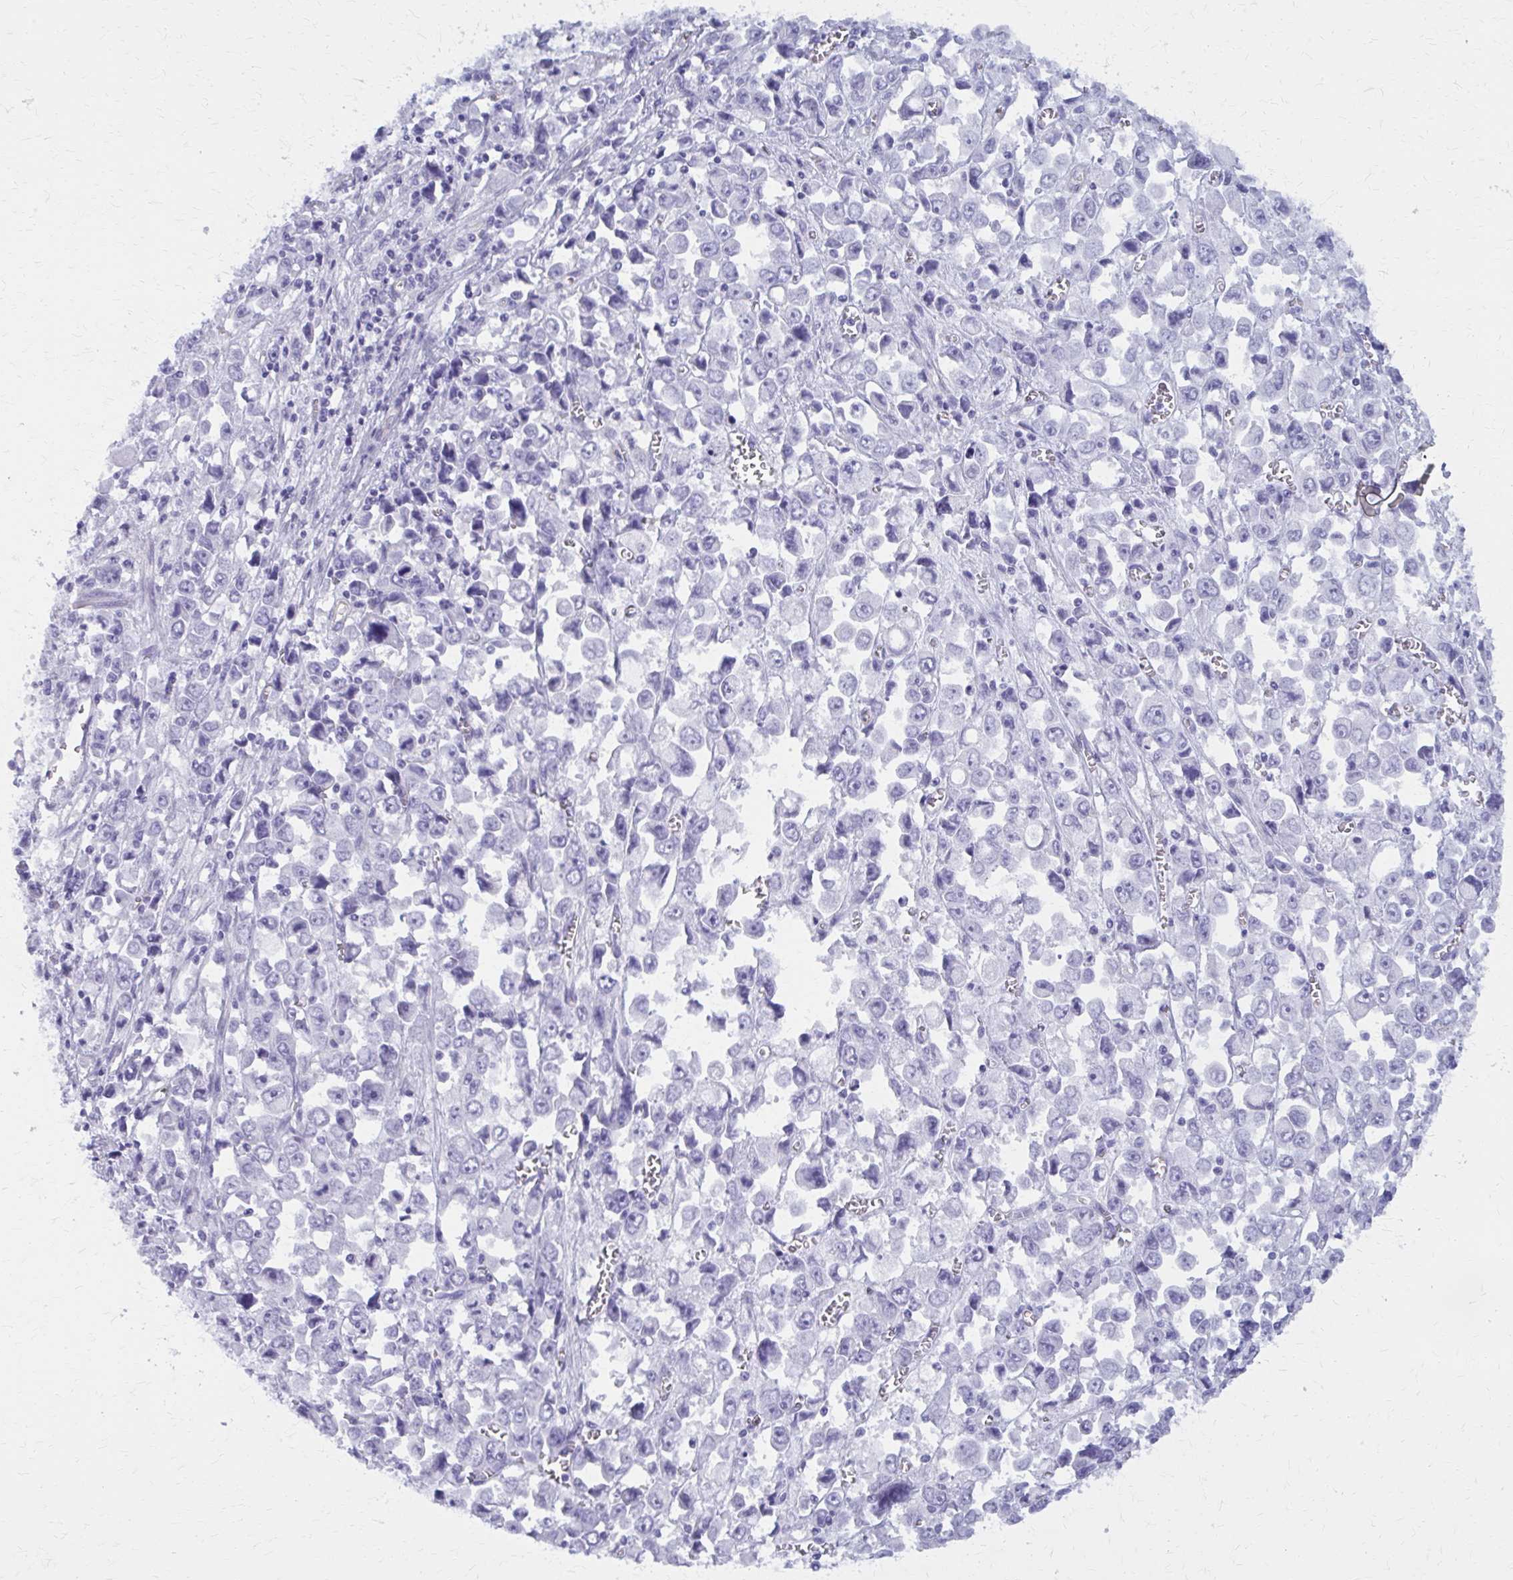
{"staining": {"intensity": "negative", "quantity": "none", "location": "none"}, "tissue": "stomach cancer", "cell_type": "Tumor cells", "image_type": "cancer", "snomed": [{"axis": "morphology", "description": "Adenocarcinoma, NOS"}, {"axis": "topography", "description": "Stomach, upper"}], "caption": "A photomicrograph of human stomach adenocarcinoma is negative for staining in tumor cells.", "gene": "GFAP", "patient": {"sex": "male", "age": 70}}